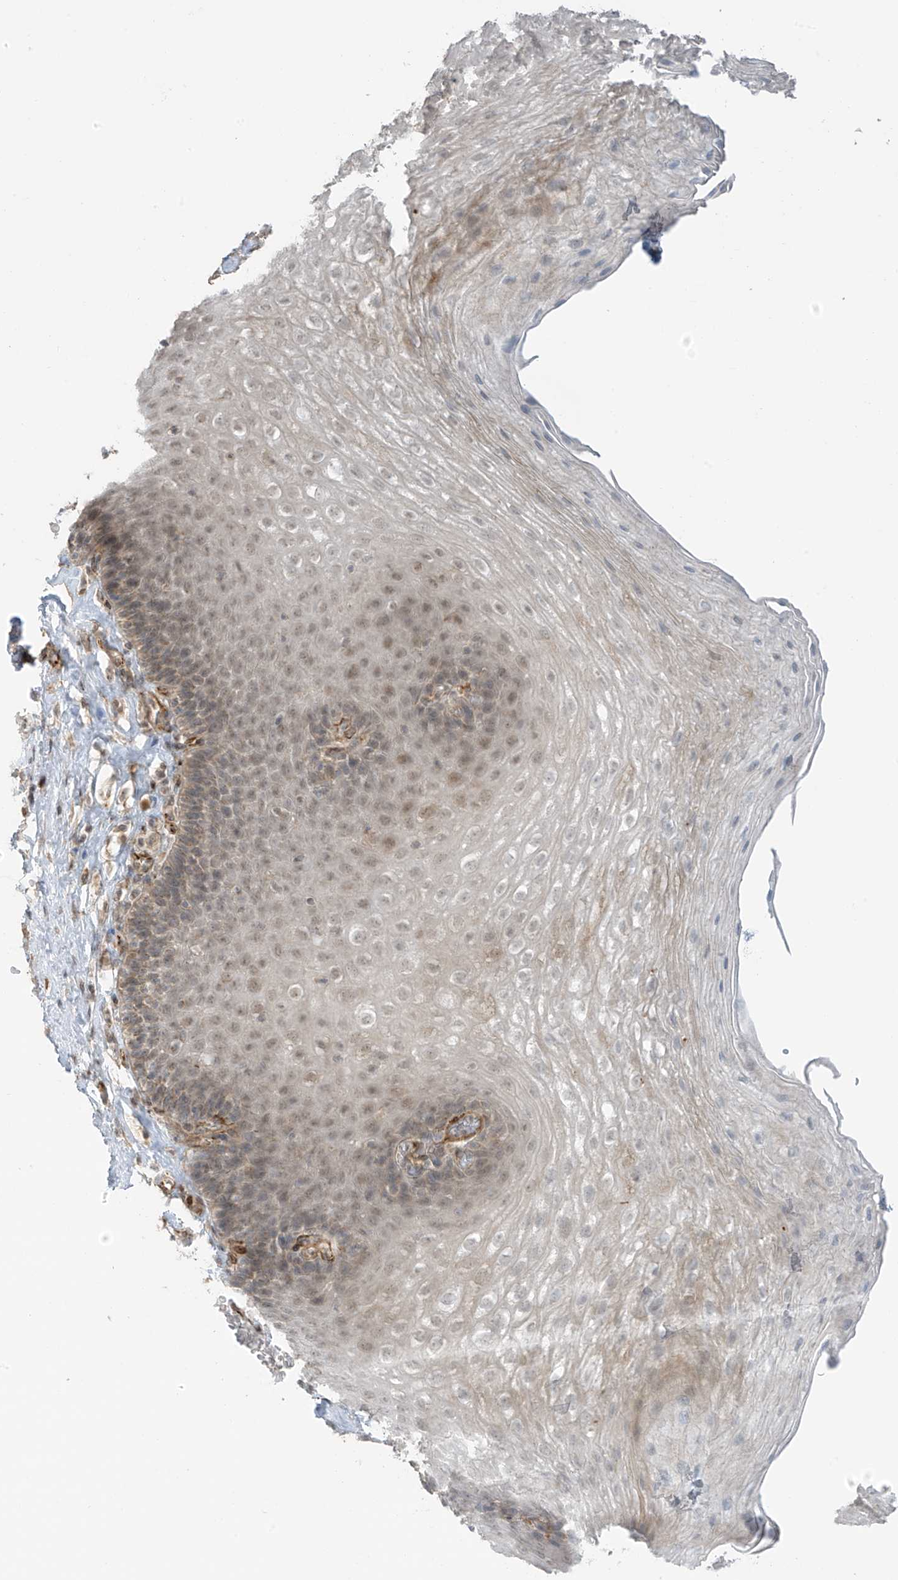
{"staining": {"intensity": "weak", "quantity": "<25%", "location": "cytoplasmic/membranous"}, "tissue": "esophagus", "cell_type": "Squamous epithelial cells", "image_type": "normal", "snomed": [{"axis": "morphology", "description": "Normal tissue, NOS"}, {"axis": "topography", "description": "Esophagus"}], "caption": "Immunohistochemical staining of normal esophagus demonstrates no significant positivity in squamous epithelial cells. Nuclei are stained in blue.", "gene": "HS6ST2", "patient": {"sex": "female", "age": 66}}